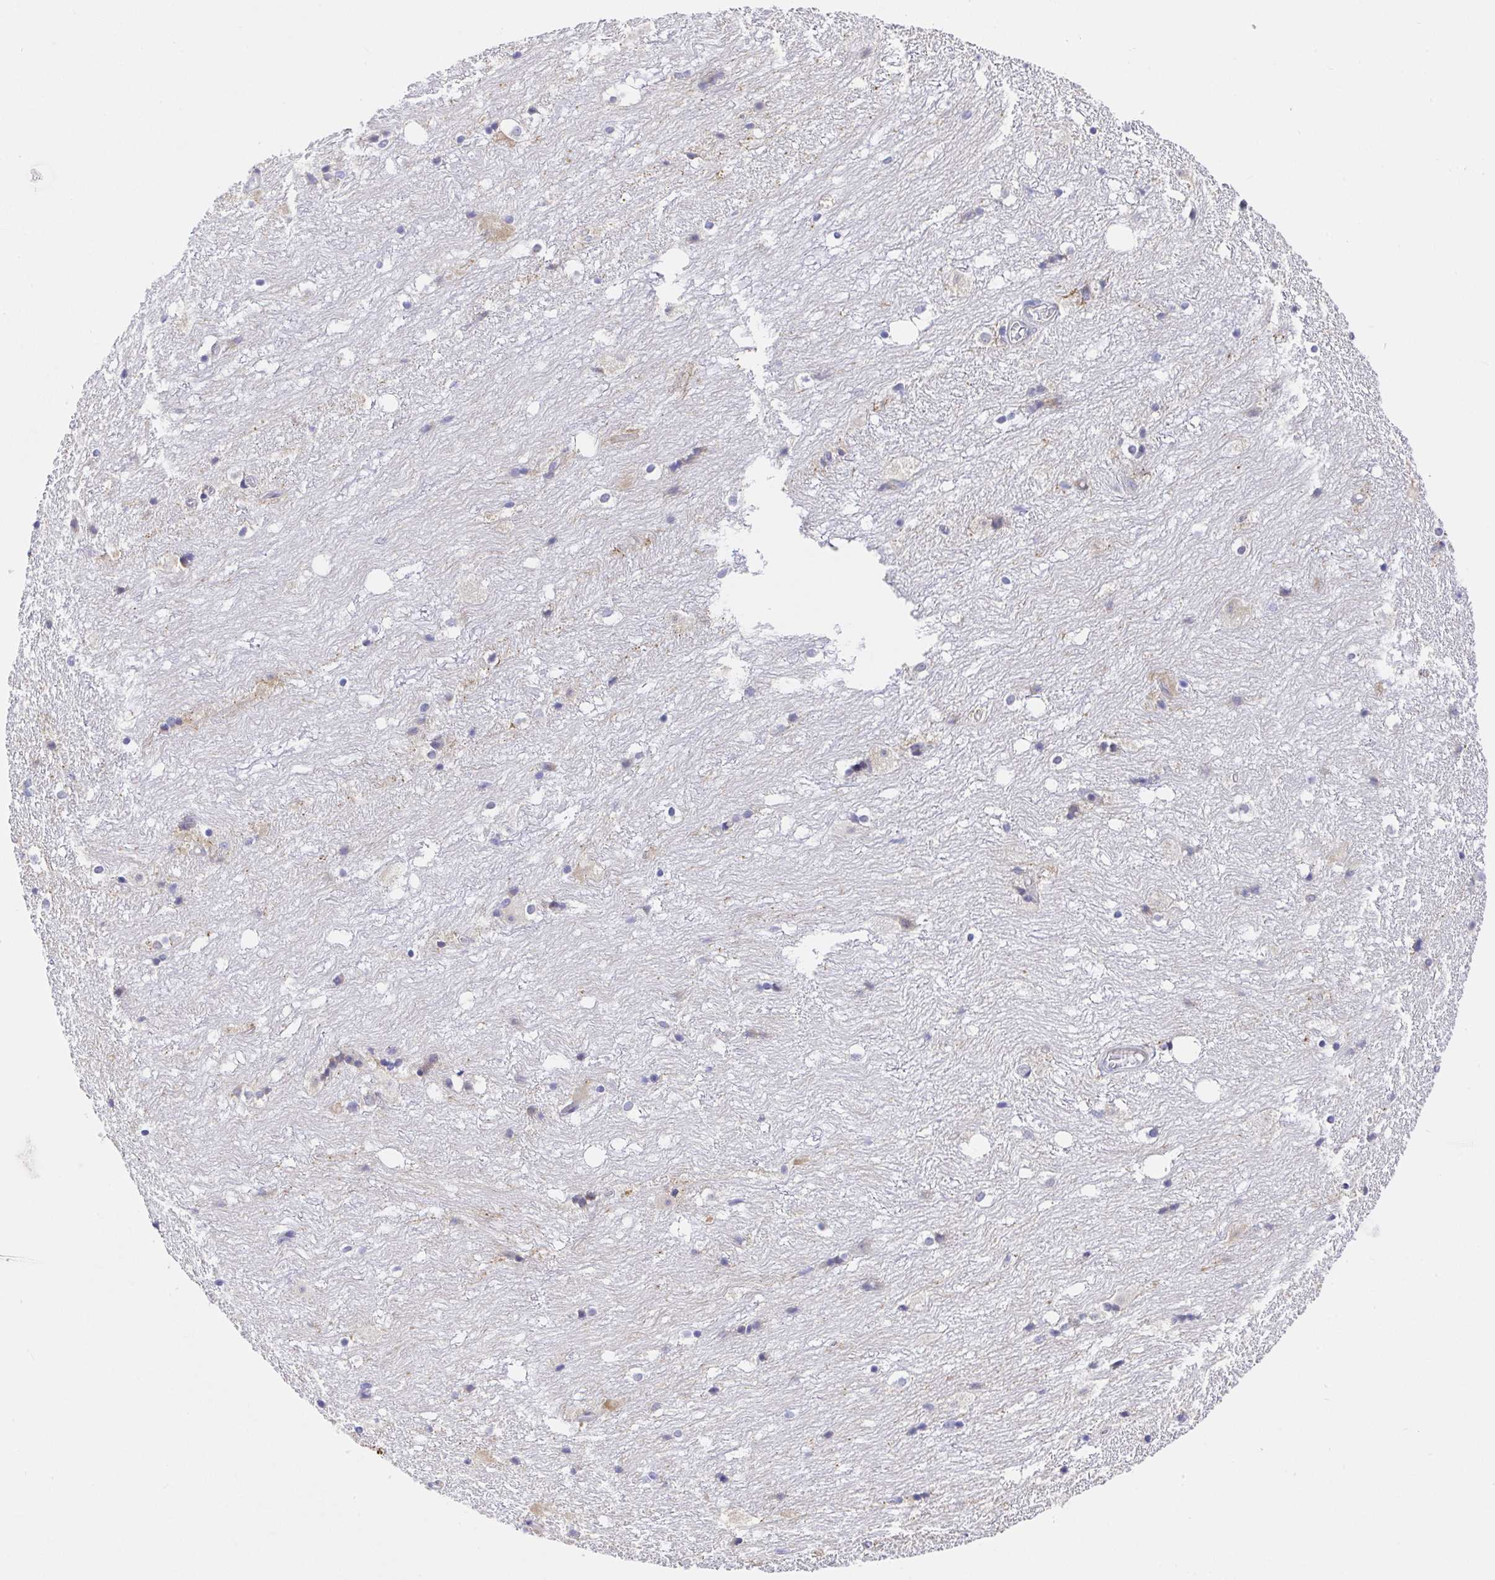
{"staining": {"intensity": "weak", "quantity": "<25%", "location": "cytoplasmic/membranous"}, "tissue": "hippocampus", "cell_type": "Glial cells", "image_type": "normal", "snomed": [{"axis": "morphology", "description": "Normal tissue, NOS"}, {"axis": "topography", "description": "Hippocampus"}], "caption": "High power microscopy image of an immunohistochemistry (IHC) histopathology image of normal hippocampus, revealing no significant expression in glial cells. Brightfield microscopy of immunohistochemistry stained with DAB (3,3'-diaminobenzidine) (brown) and hematoxylin (blue), captured at high magnification.", "gene": "GOLGA1", "patient": {"sex": "female", "age": 52}}